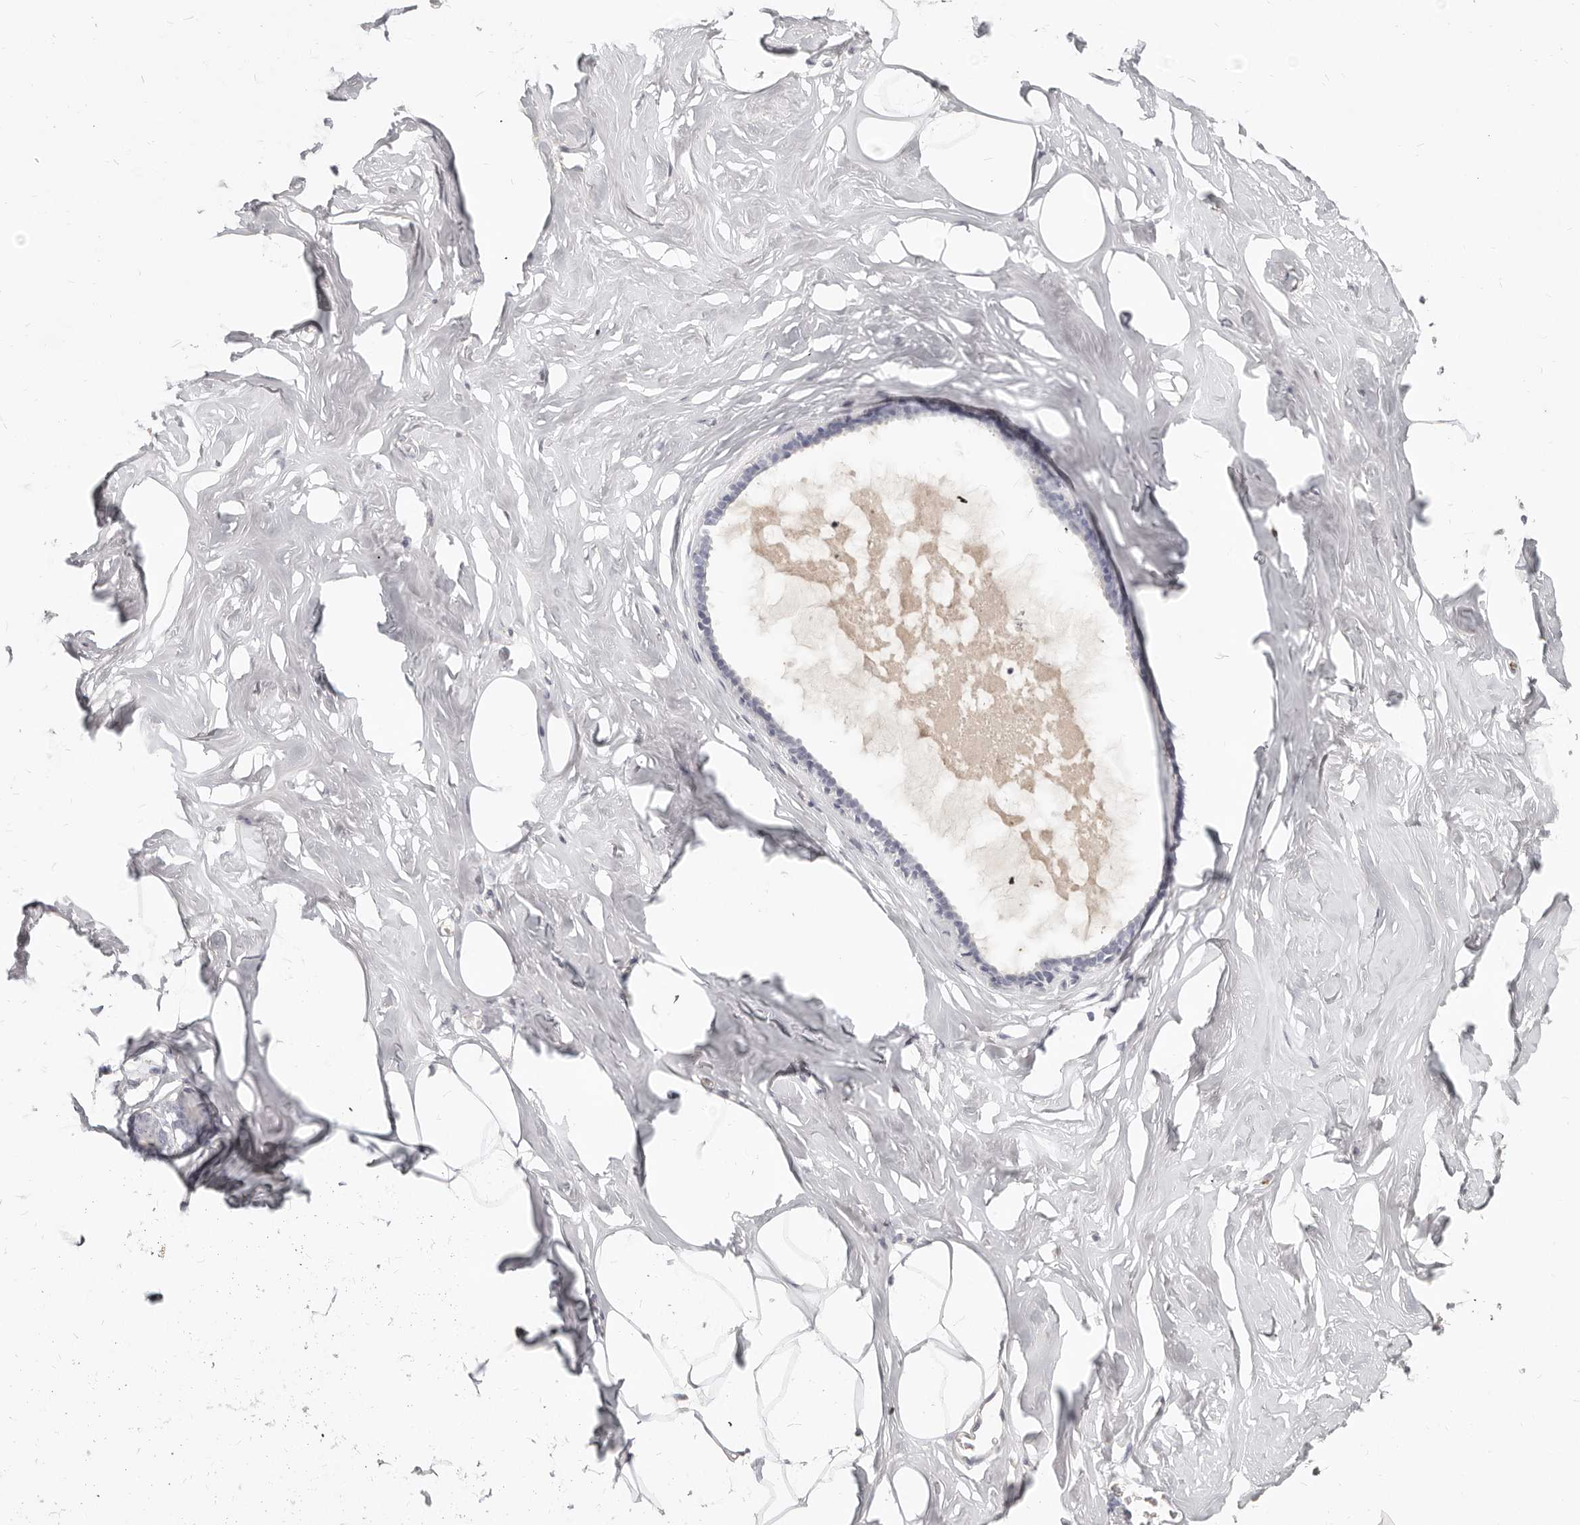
{"staining": {"intensity": "negative", "quantity": "none", "location": "none"}, "tissue": "adipose tissue", "cell_type": "Adipocytes", "image_type": "normal", "snomed": [{"axis": "morphology", "description": "Normal tissue, NOS"}, {"axis": "morphology", "description": "Fibrosis, NOS"}, {"axis": "topography", "description": "Breast"}, {"axis": "topography", "description": "Adipose tissue"}], "caption": "Immunohistochemical staining of normal adipose tissue displays no significant staining in adipocytes.", "gene": "ZRANB1", "patient": {"sex": "female", "age": 39}}